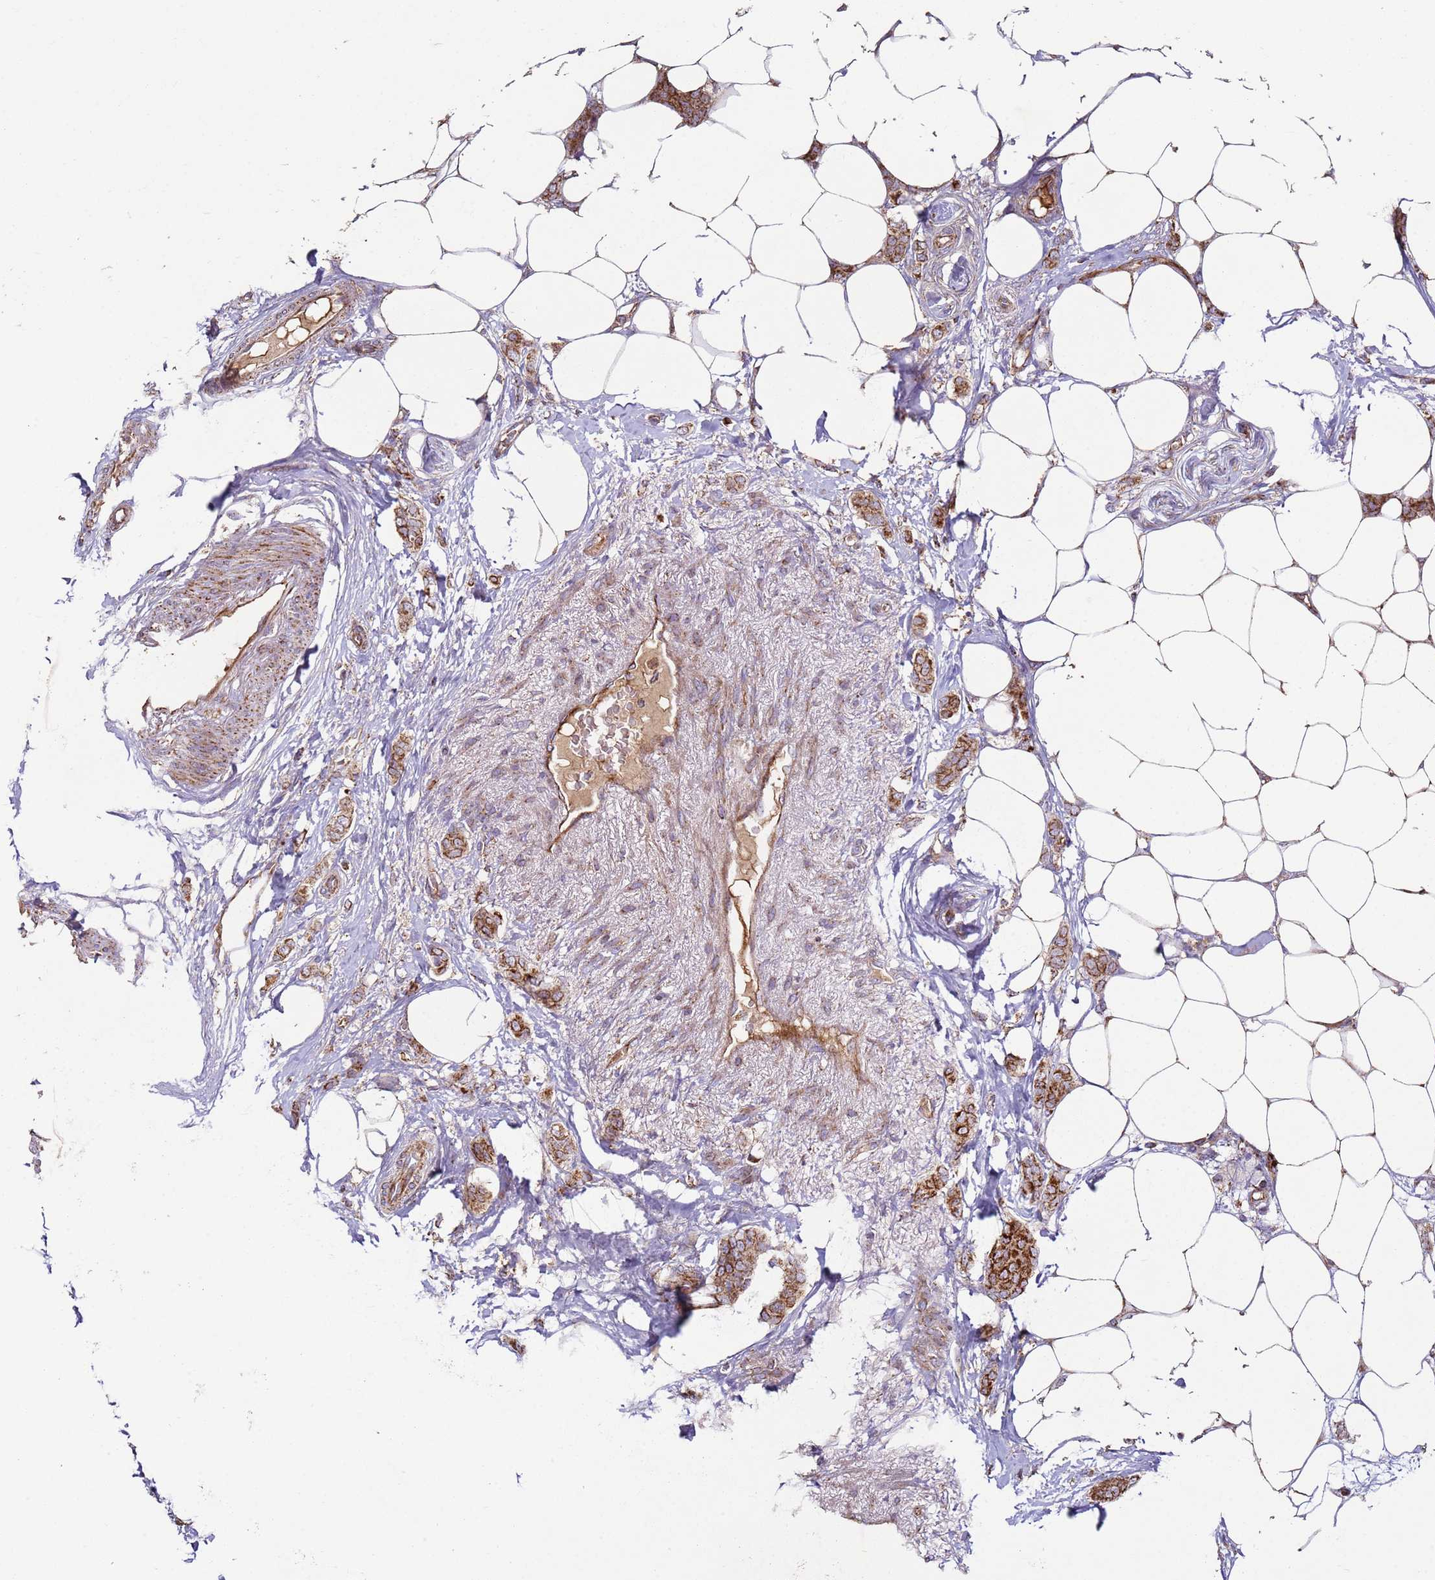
{"staining": {"intensity": "moderate", "quantity": ">75%", "location": "cytoplasmic/membranous"}, "tissue": "breast cancer", "cell_type": "Tumor cells", "image_type": "cancer", "snomed": [{"axis": "morphology", "description": "Duct carcinoma"}, {"axis": "topography", "description": "Breast"}], "caption": "Immunohistochemistry photomicrograph of human infiltrating ductal carcinoma (breast) stained for a protein (brown), which demonstrates medium levels of moderate cytoplasmic/membranous positivity in about >75% of tumor cells.", "gene": "FBXO33", "patient": {"sex": "female", "age": 72}}